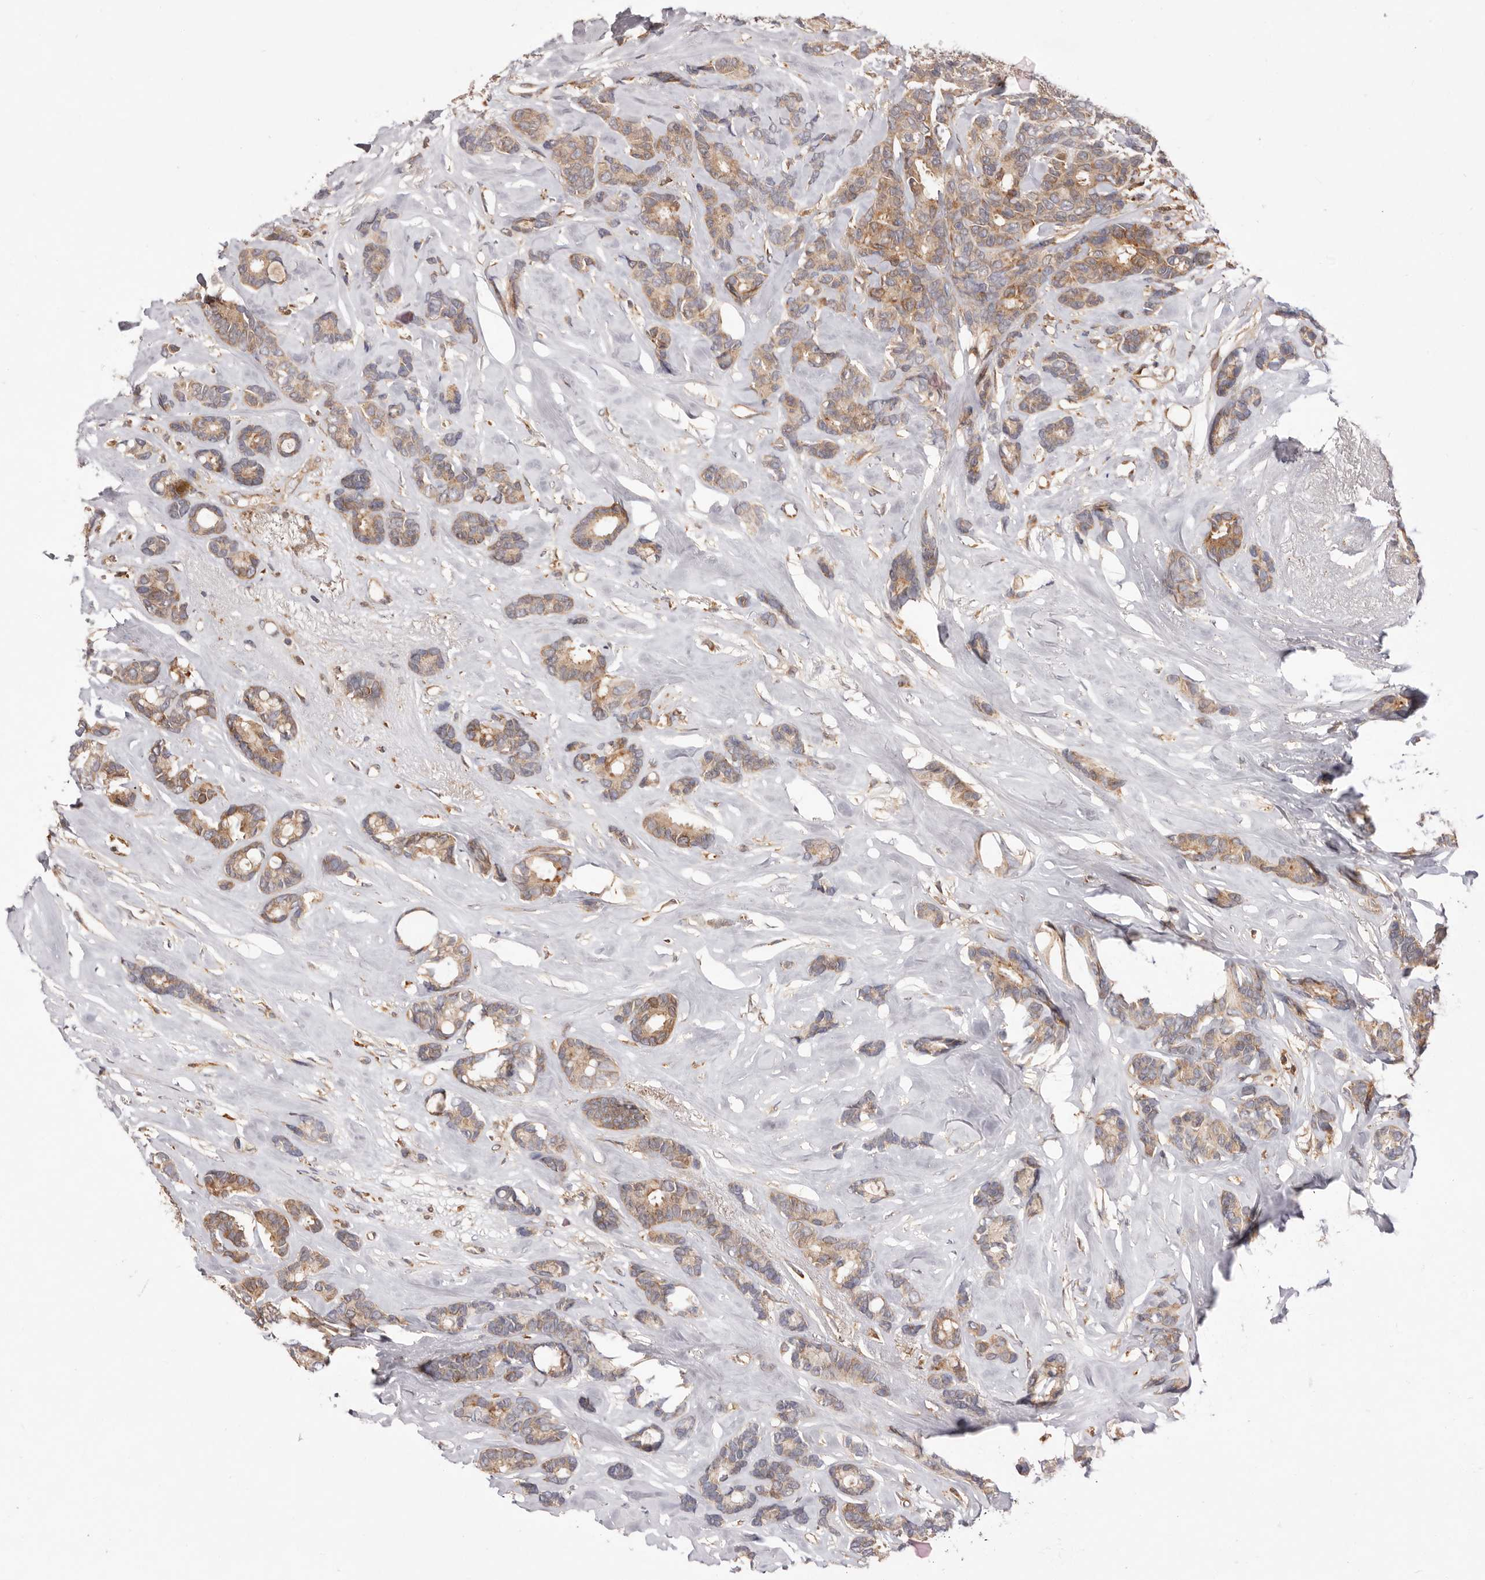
{"staining": {"intensity": "weak", "quantity": ">75%", "location": "cytoplasmic/membranous"}, "tissue": "breast cancer", "cell_type": "Tumor cells", "image_type": "cancer", "snomed": [{"axis": "morphology", "description": "Duct carcinoma"}, {"axis": "topography", "description": "Breast"}], "caption": "Weak cytoplasmic/membranous staining is identified in about >75% of tumor cells in breast cancer. The staining was performed using DAB (3,3'-diaminobenzidine), with brown indicating positive protein expression. Nuclei are stained blue with hematoxylin.", "gene": "RNF213", "patient": {"sex": "female", "age": 87}}